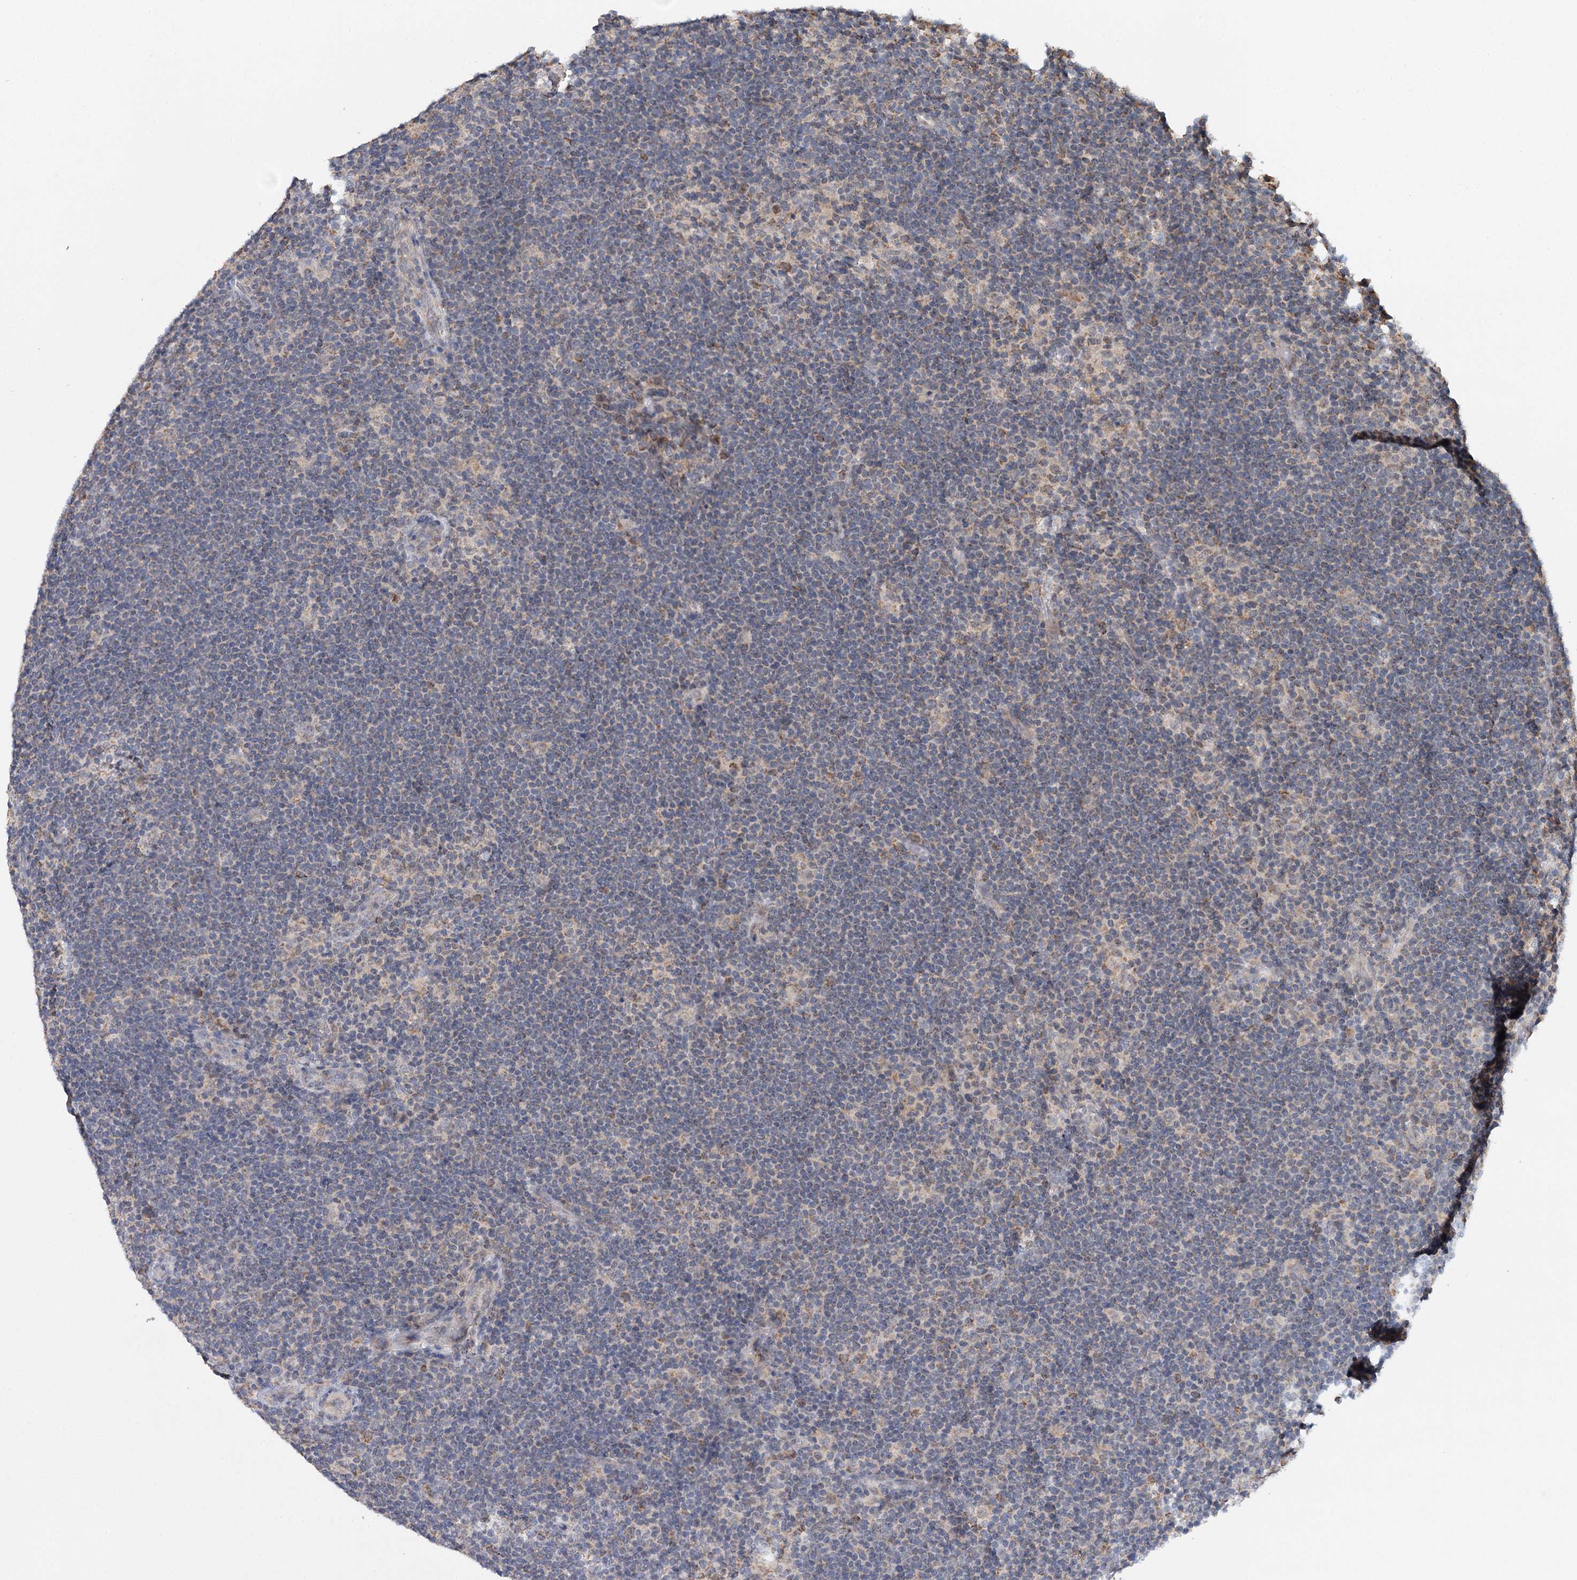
{"staining": {"intensity": "negative", "quantity": "none", "location": "none"}, "tissue": "lymphoma", "cell_type": "Tumor cells", "image_type": "cancer", "snomed": [{"axis": "morphology", "description": "Hodgkin's disease, NOS"}, {"axis": "topography", "description": "Lymph node"}], "caption": "IHC histopathology image of neoplastic tissue: lymphoma stained with DAB (3,3'-diaminobenzidine) demonstrates no significant protein staining in tumor cells.", "gene": "PIK3CB", "patient": {"sex": "female", "age": 57}}